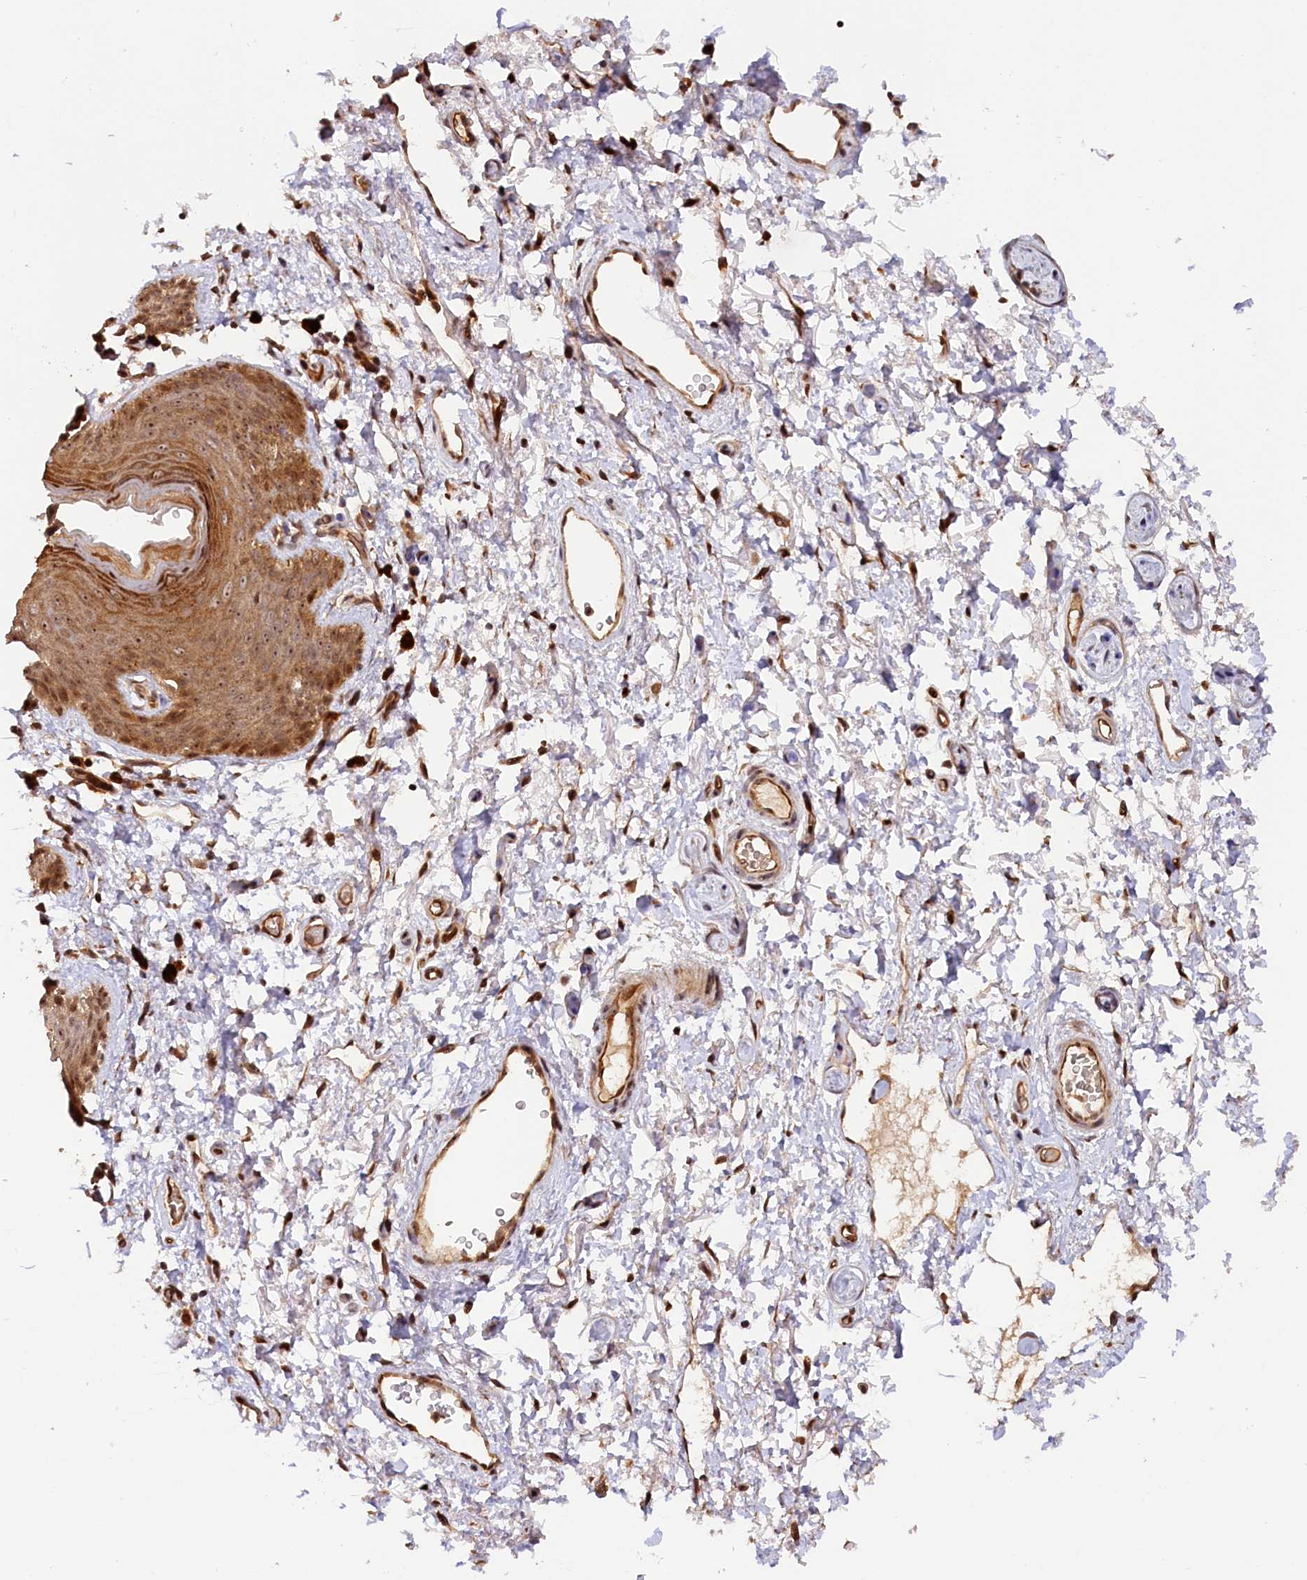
{"staining": {"intensity": "moderate", "quantity": ">75%", "location": "cytoplasmic/membranous,nuclear"}, "tissue": "skin", "cell_type": "Epidermal cells", "image_type": "normal", "snomed": [{"axis": "morphology", "description": "Normal tissue, NOS"}, {"axis": "topography", "description": "Anal"}], "caption": "The image reveals staining of unremarkable skin, revealing moderate cytoplasmic/membranous,nuclear protein expression (brown color) within epidermal cells.", "gene": "ANKRD24", "patient": {"sex": "female", "age": 46}}